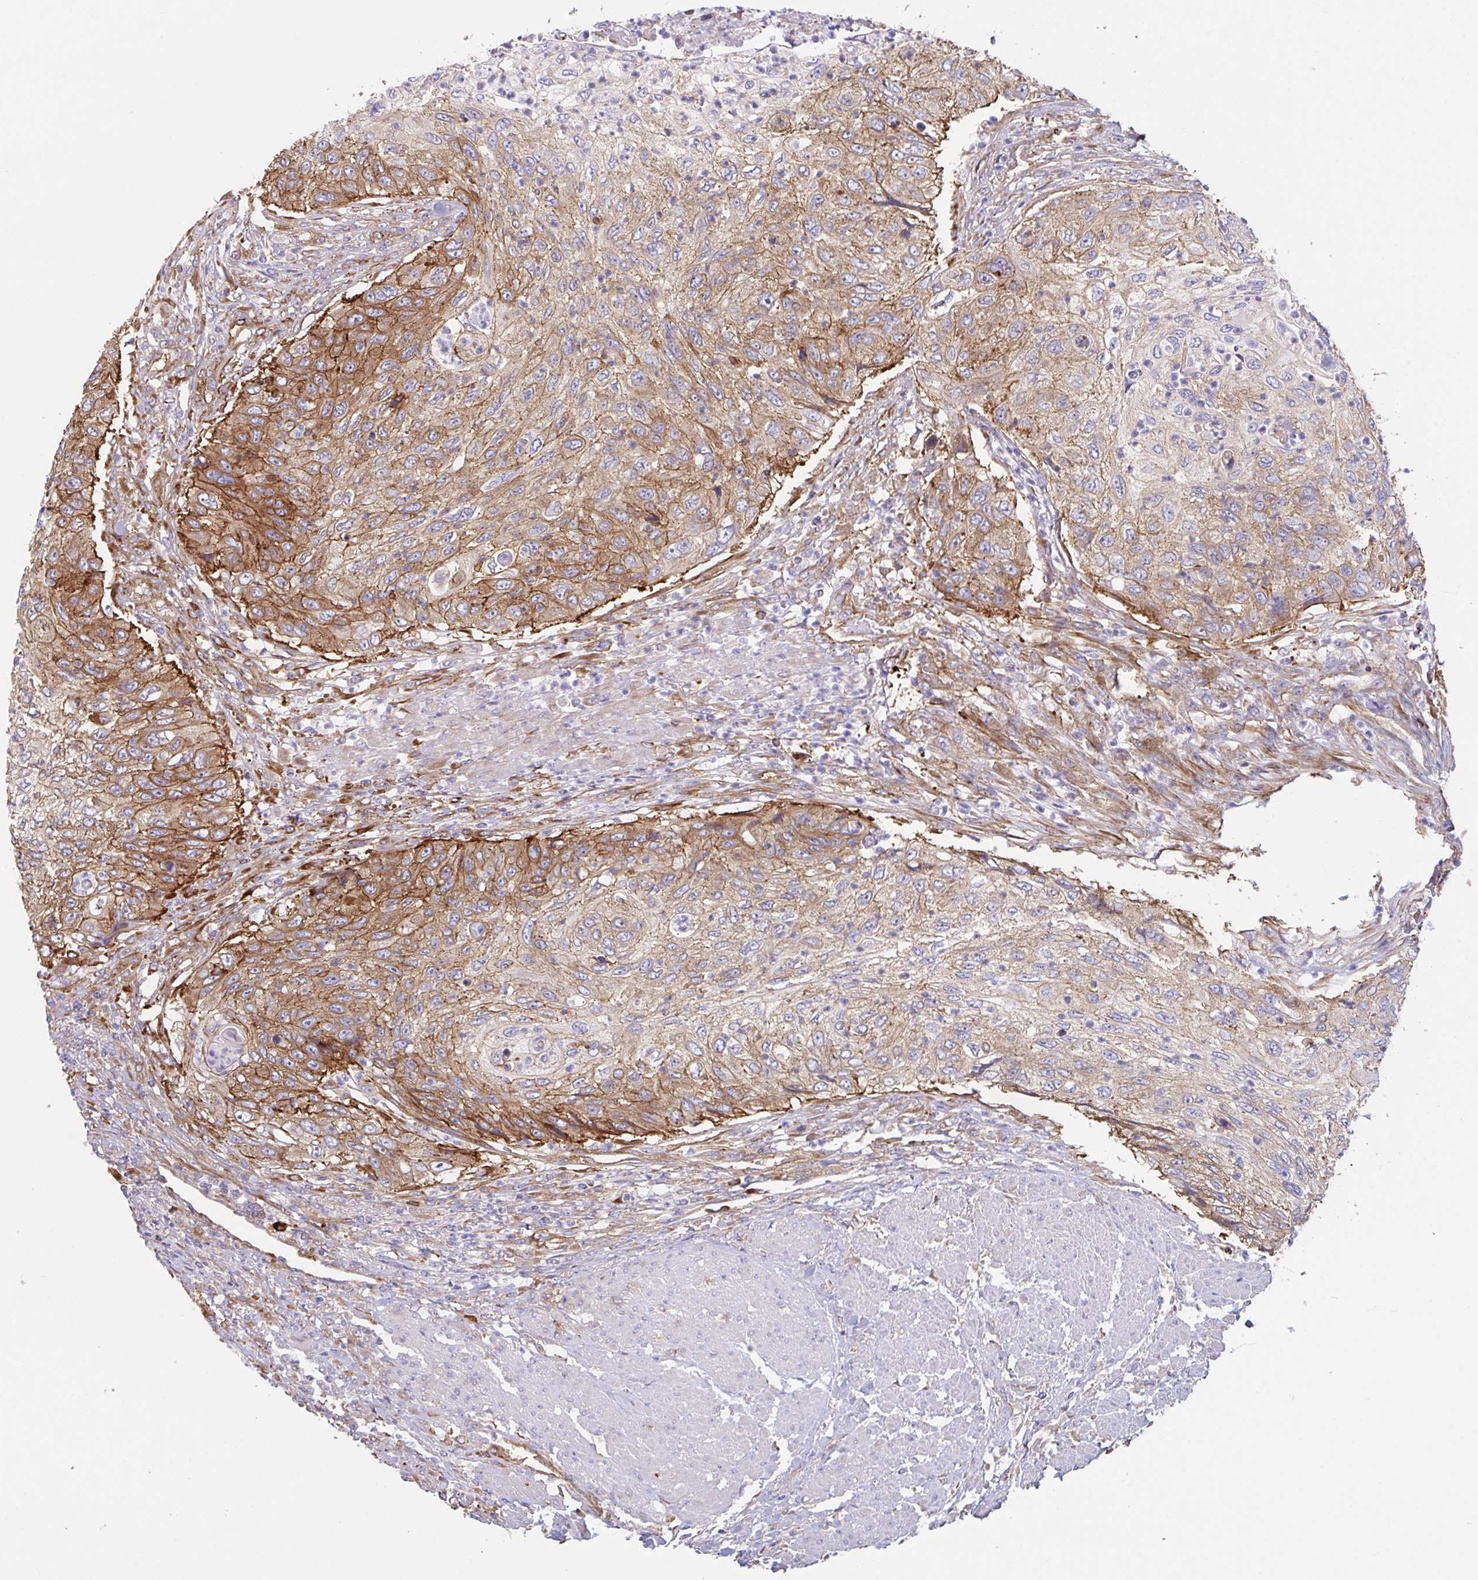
{"staining": {"intensity": "moderate", "quantity": "25%-75%", "location": "cytoplasmic/membranous"}, "tissue": "urothelial cancer", "cell_type": "Tumor cells", "image_type": "cancer", "snomed": [{"axis": "morphology", "description": "Urothelial carcinoma, High grade"}, {"axis": "topography", "description": "Urinary bladder"}], "caption": "Human urothelial cancer stained for a protein (brown) demonstrates moderate cytoplasmic/membranous positive expression in approximately 25%-75% of tumor cells.", "gene": "YARS2", "patient": {"sex": "female", "age": 60}}